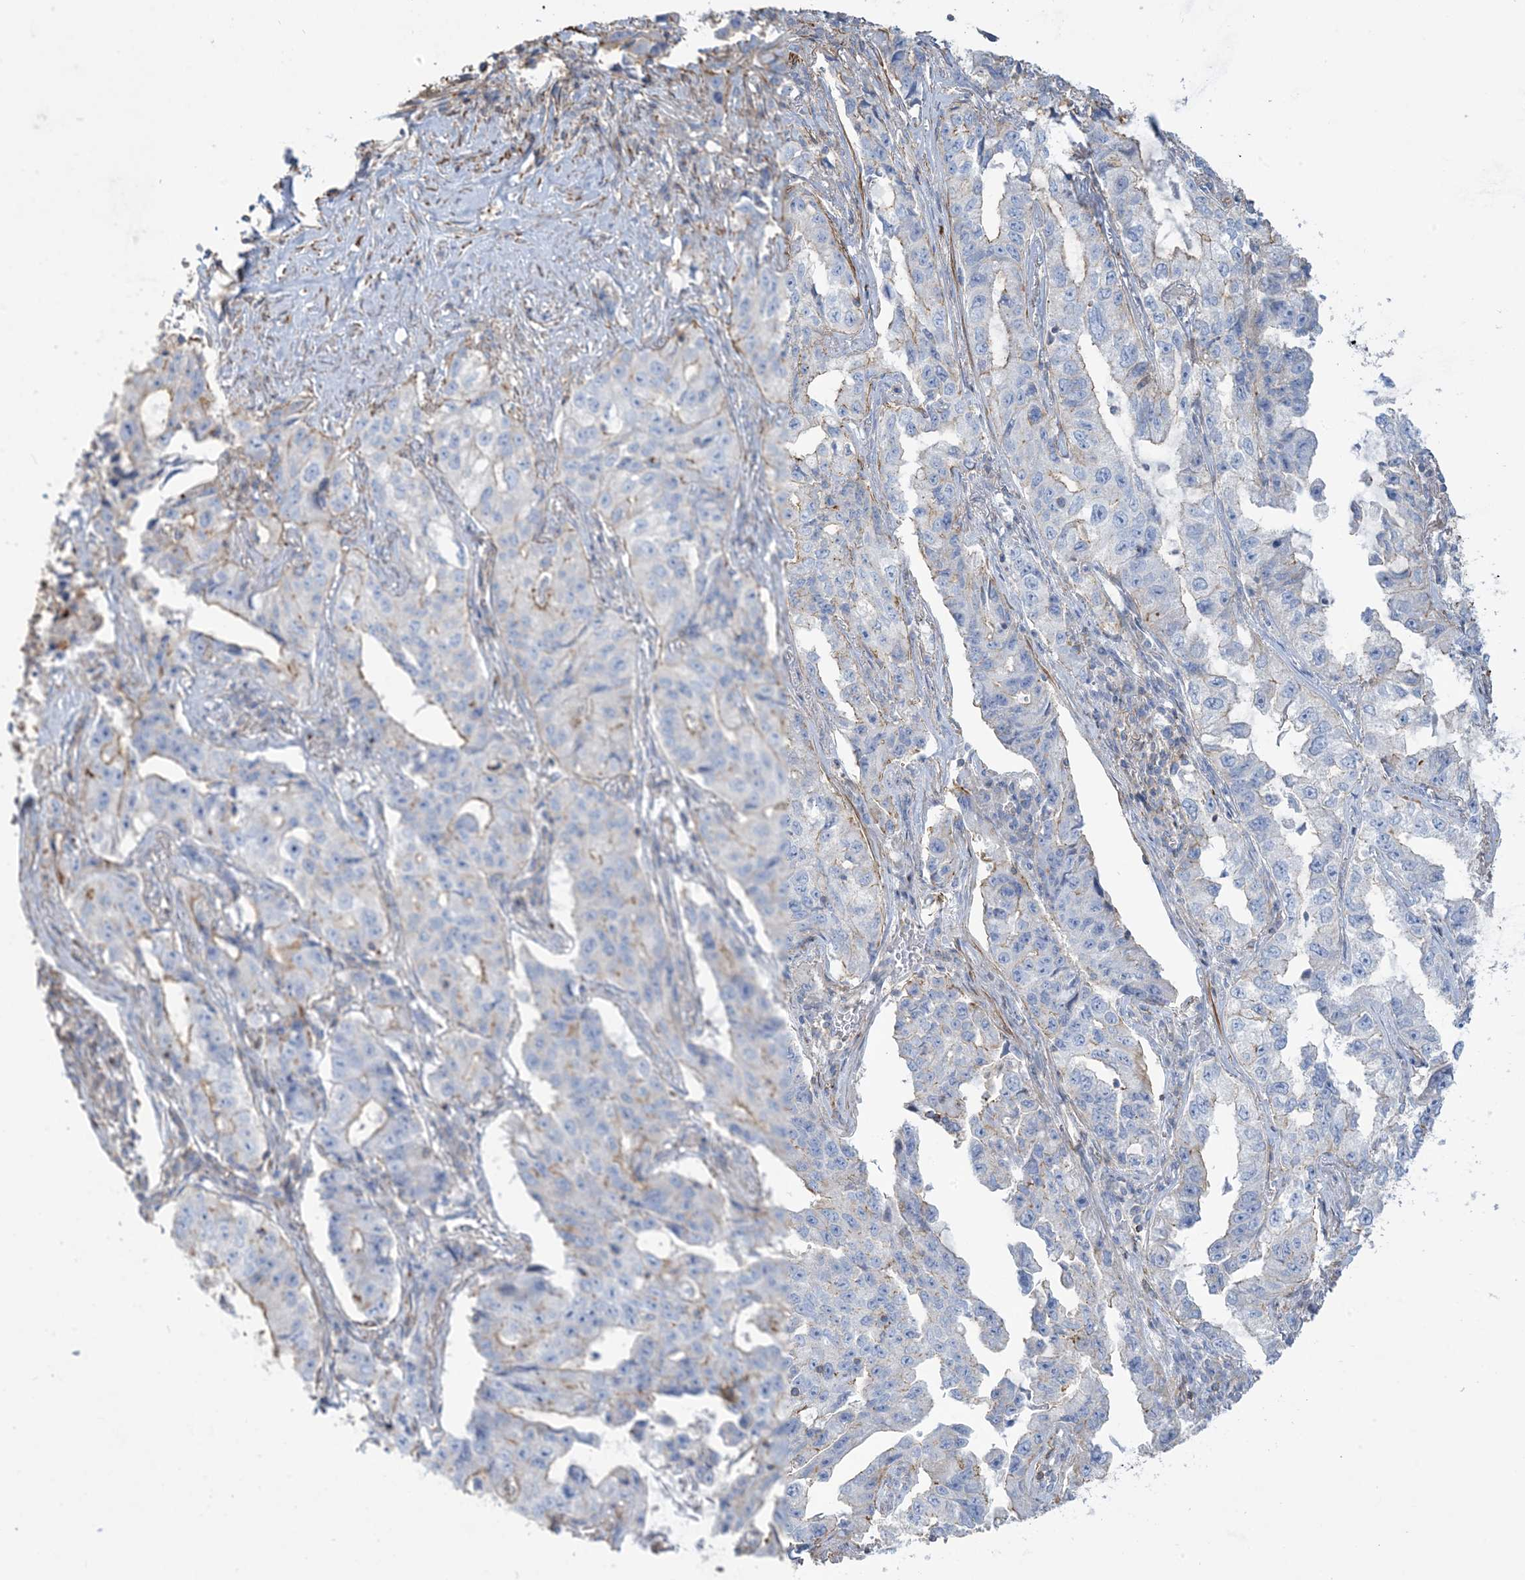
{"staining": {"intensity": "weak", "quantity": "<25%", "location": "cytoplasmic/membranous"}, "tissue": "lung cancer", "cell_type": "Tumor cells", "image_type": "cancer", "snomed": [{"axis": "morphology", "description": "Adenocarcinoma, NOS"}, {"axis": "topography", "description": "Lung"}], "caption": "Protein analysis of lung adenocarcinoma displays no significant positivity in tumor cells. The staining is performed using DAB (3,3'-diaminobenzidine) brown chromogen with nuclei counter-stained in using hematoxylin.", "gene": "GTF3C2", "patient": {"sex": "female", "age": 51}}